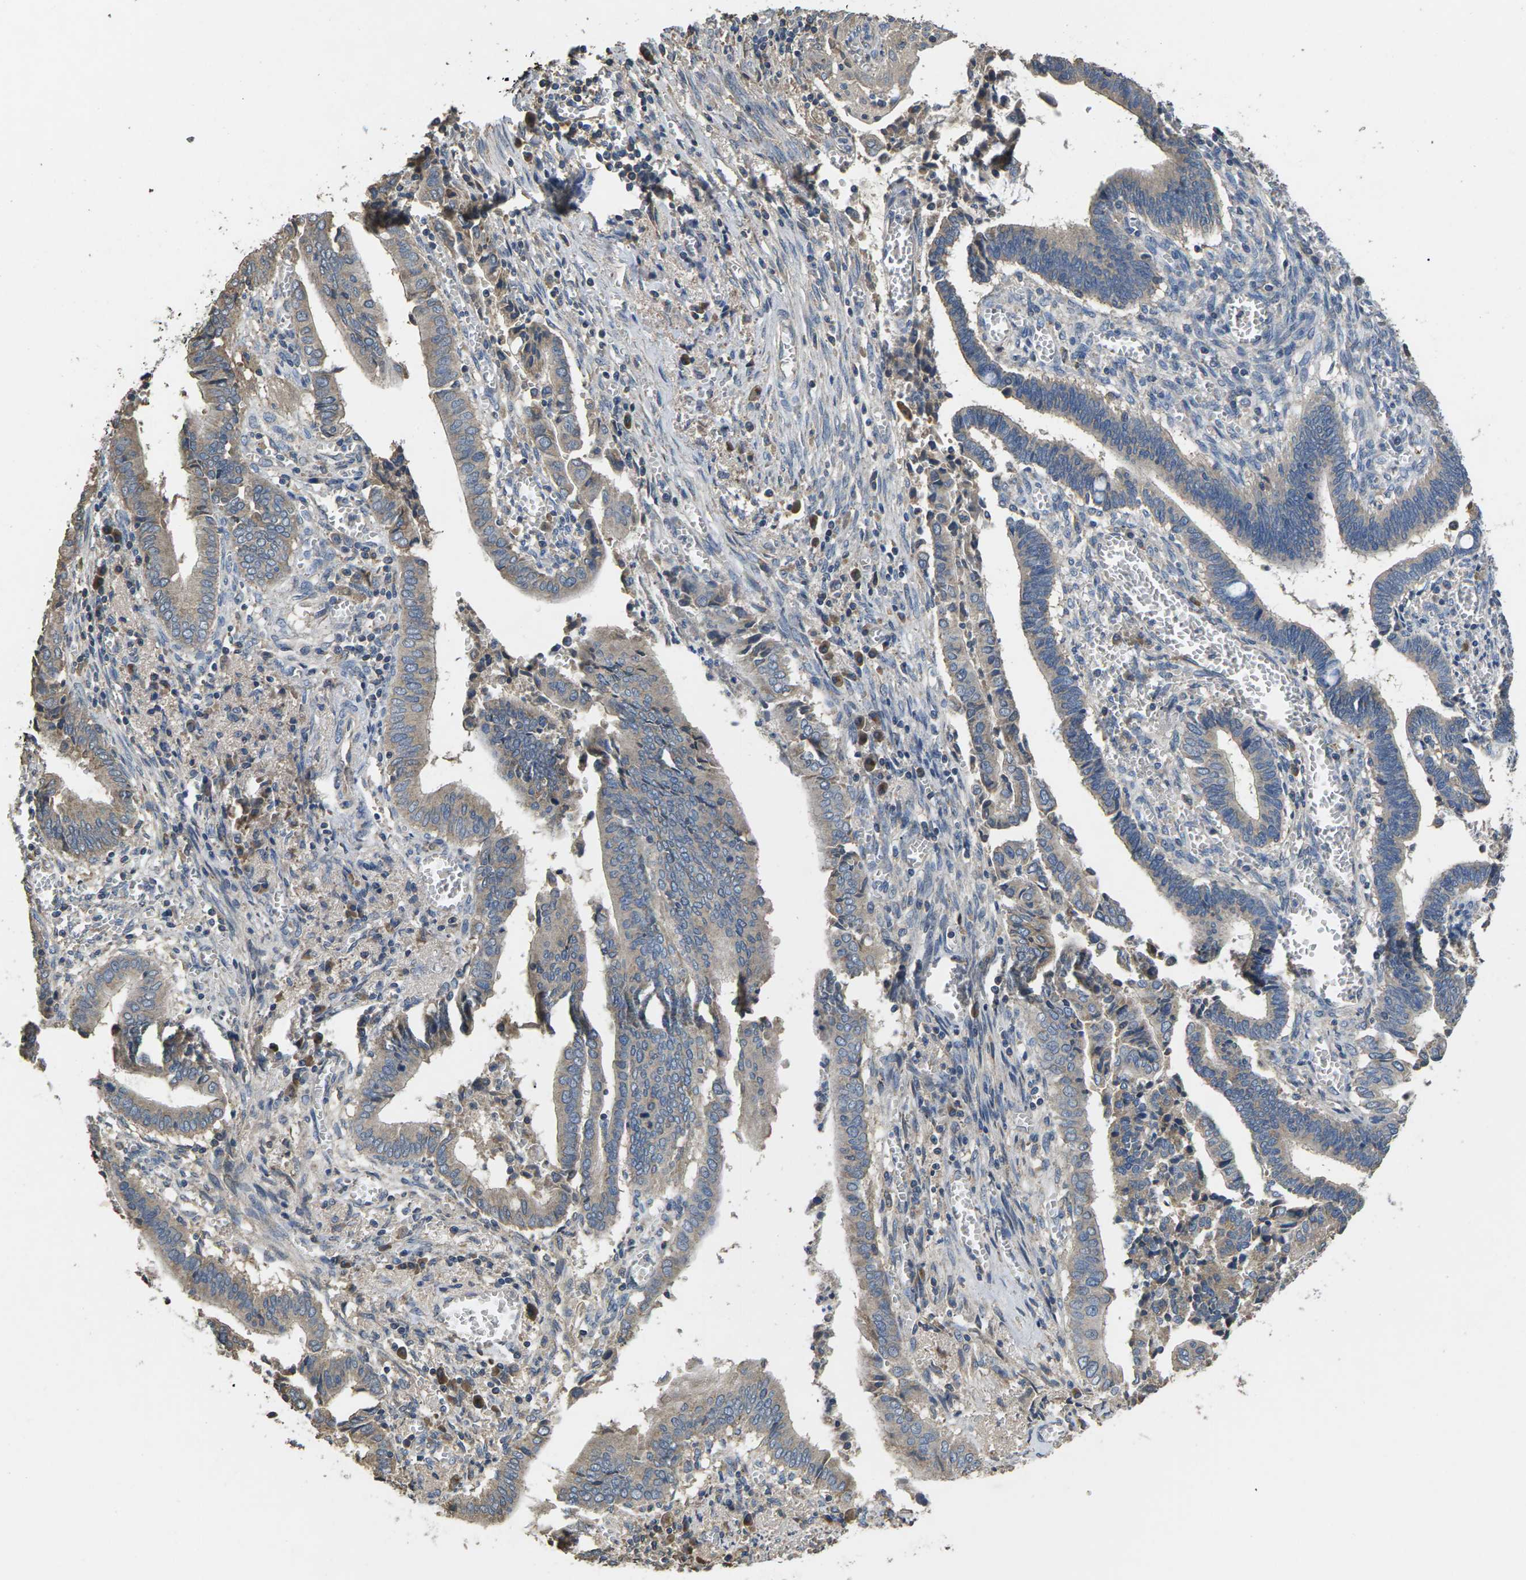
{"staining": {"intensity": "negative", "quantity": "none", "location": "none"}, "tissue": "cervical cancer", "cell_type": "Tumor cells", "image_type": "cancer", "snomed": [{"axis": "morphology", "description": "Adenocarcinoma, NOS"}, {"axis": "topography", "description": "Cervix"}], "caption": "An immunohistochemistry photomicrograph of adenocarcinoma (cervical) is shown. There is no staining in tumor cells of adenocarcinoma (cervical).", "gene": "B4GAT1", "patient": {"sex": "female", "age": 44}}